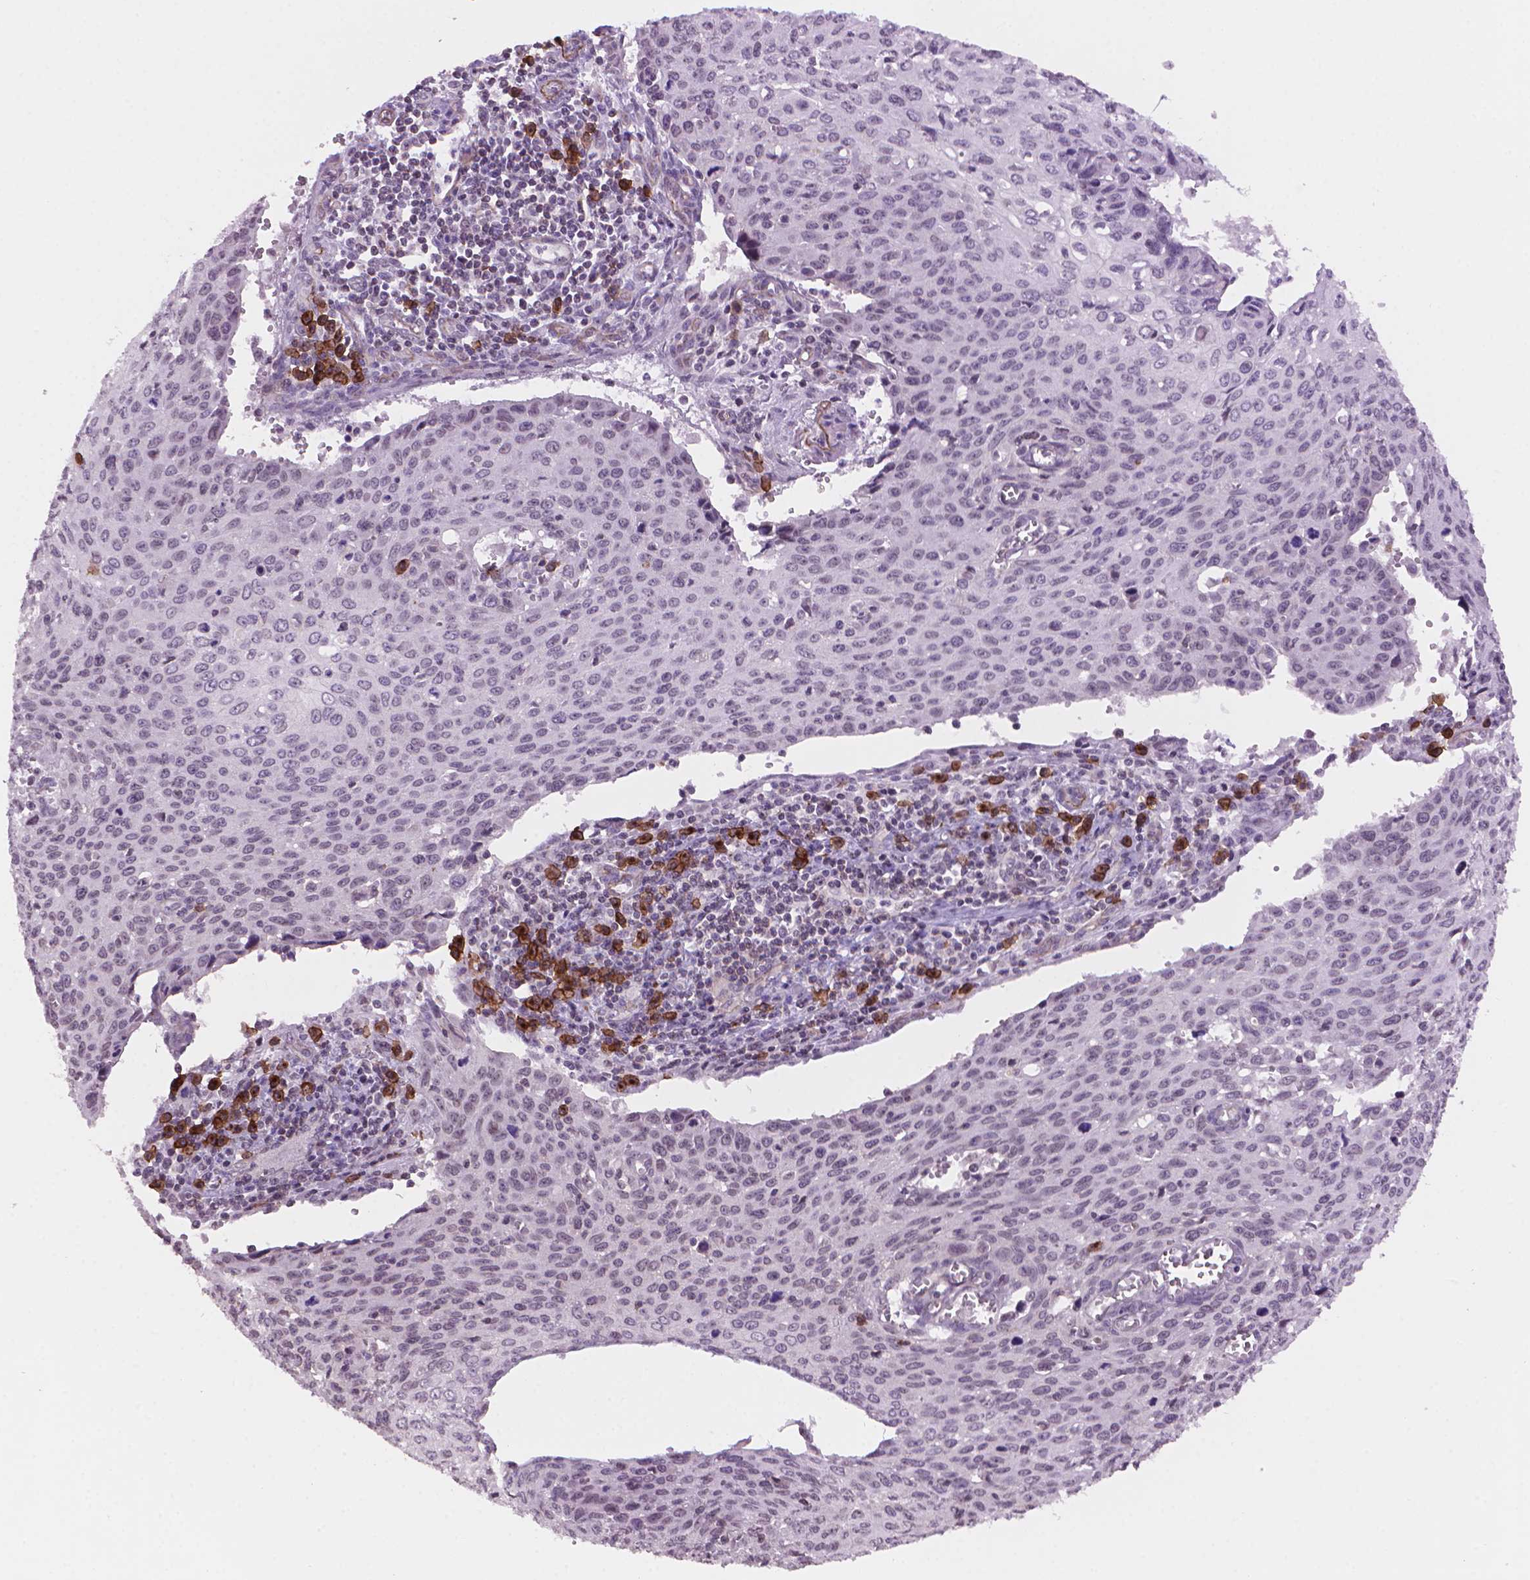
{"staining": {"intensity": "negative", "quantity": "none", "location": "none"}, "tissue": "cervical cancer", "cell_type": "Tumor cells", "image_type": "cancer", "snomed": [{"axis": "morphology", "description": "Squamous cell carcinoma, NOS"}, {"axis": "topography", "description": "Cervix"}], "caption": "Cervical squamous cell carcinoma was stained to show a protein in brown. There is no significant staining in tumor cells.", "gene": "TMEM184A", "patient": {"sex": "female", "age": 38}}